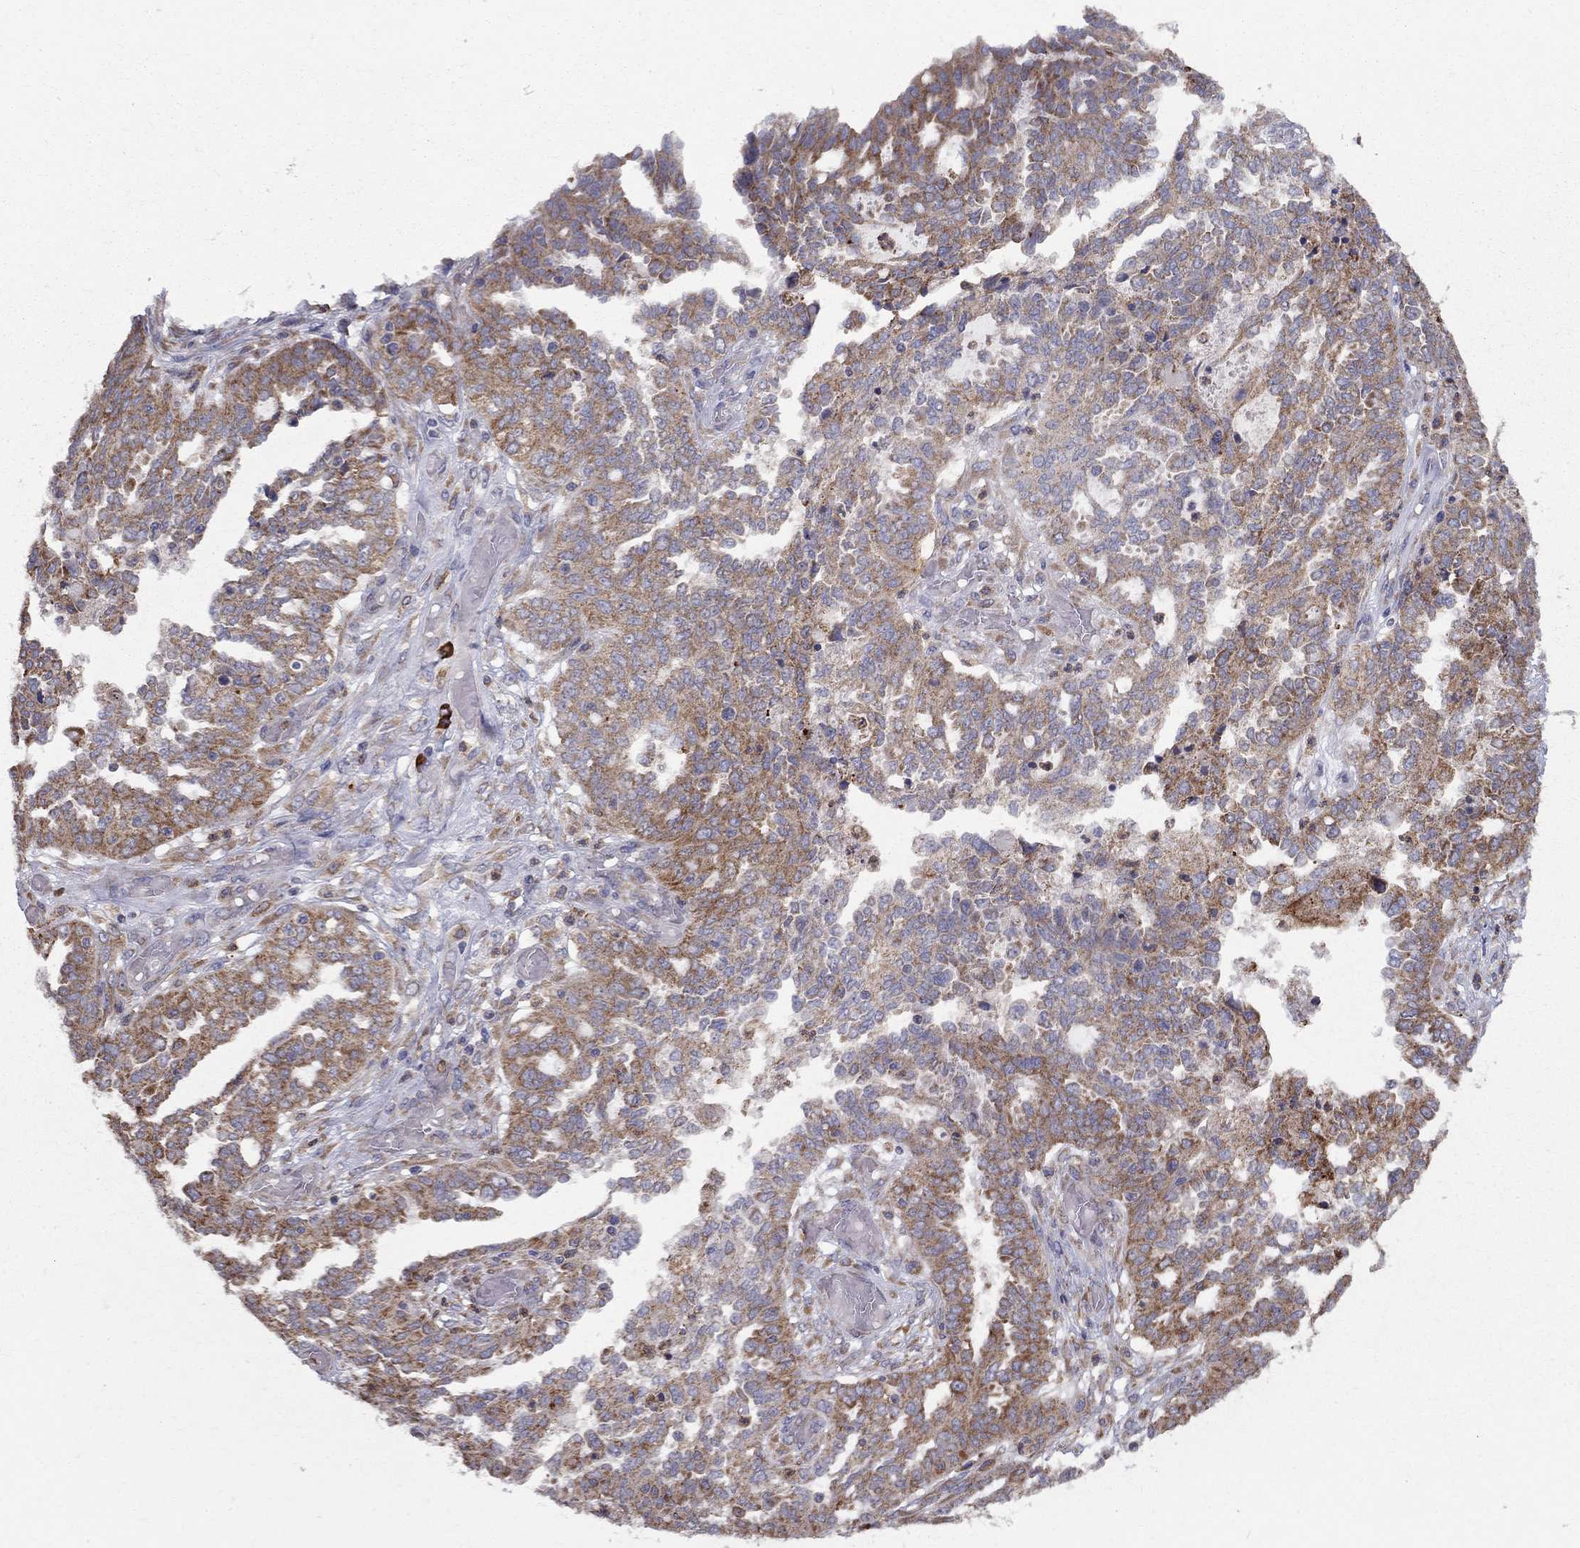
{"staining": {"intensity": "moderate", "quantity": ">75%", "location": "cytoplasmic/membranous"}, "tissue": "ovarian cancer", "cell_type": "Tumor cells", "image_type": "cancer", "snomed": [{"axis": "morphology", "description": "Cystadenocarcinoma, serous, NOS"}, {"axis": "topography", "description": "Ovary"}], "caption": "This is an image of immunohistochemistry (IHC) staining of serous cystadenocarcinoma (ovarian), which shows moderate expression in the cytoplasmic/membranous of tumor cells.", "gene": "PRDX4", "patient": {"sex": "female", "age": 67}}